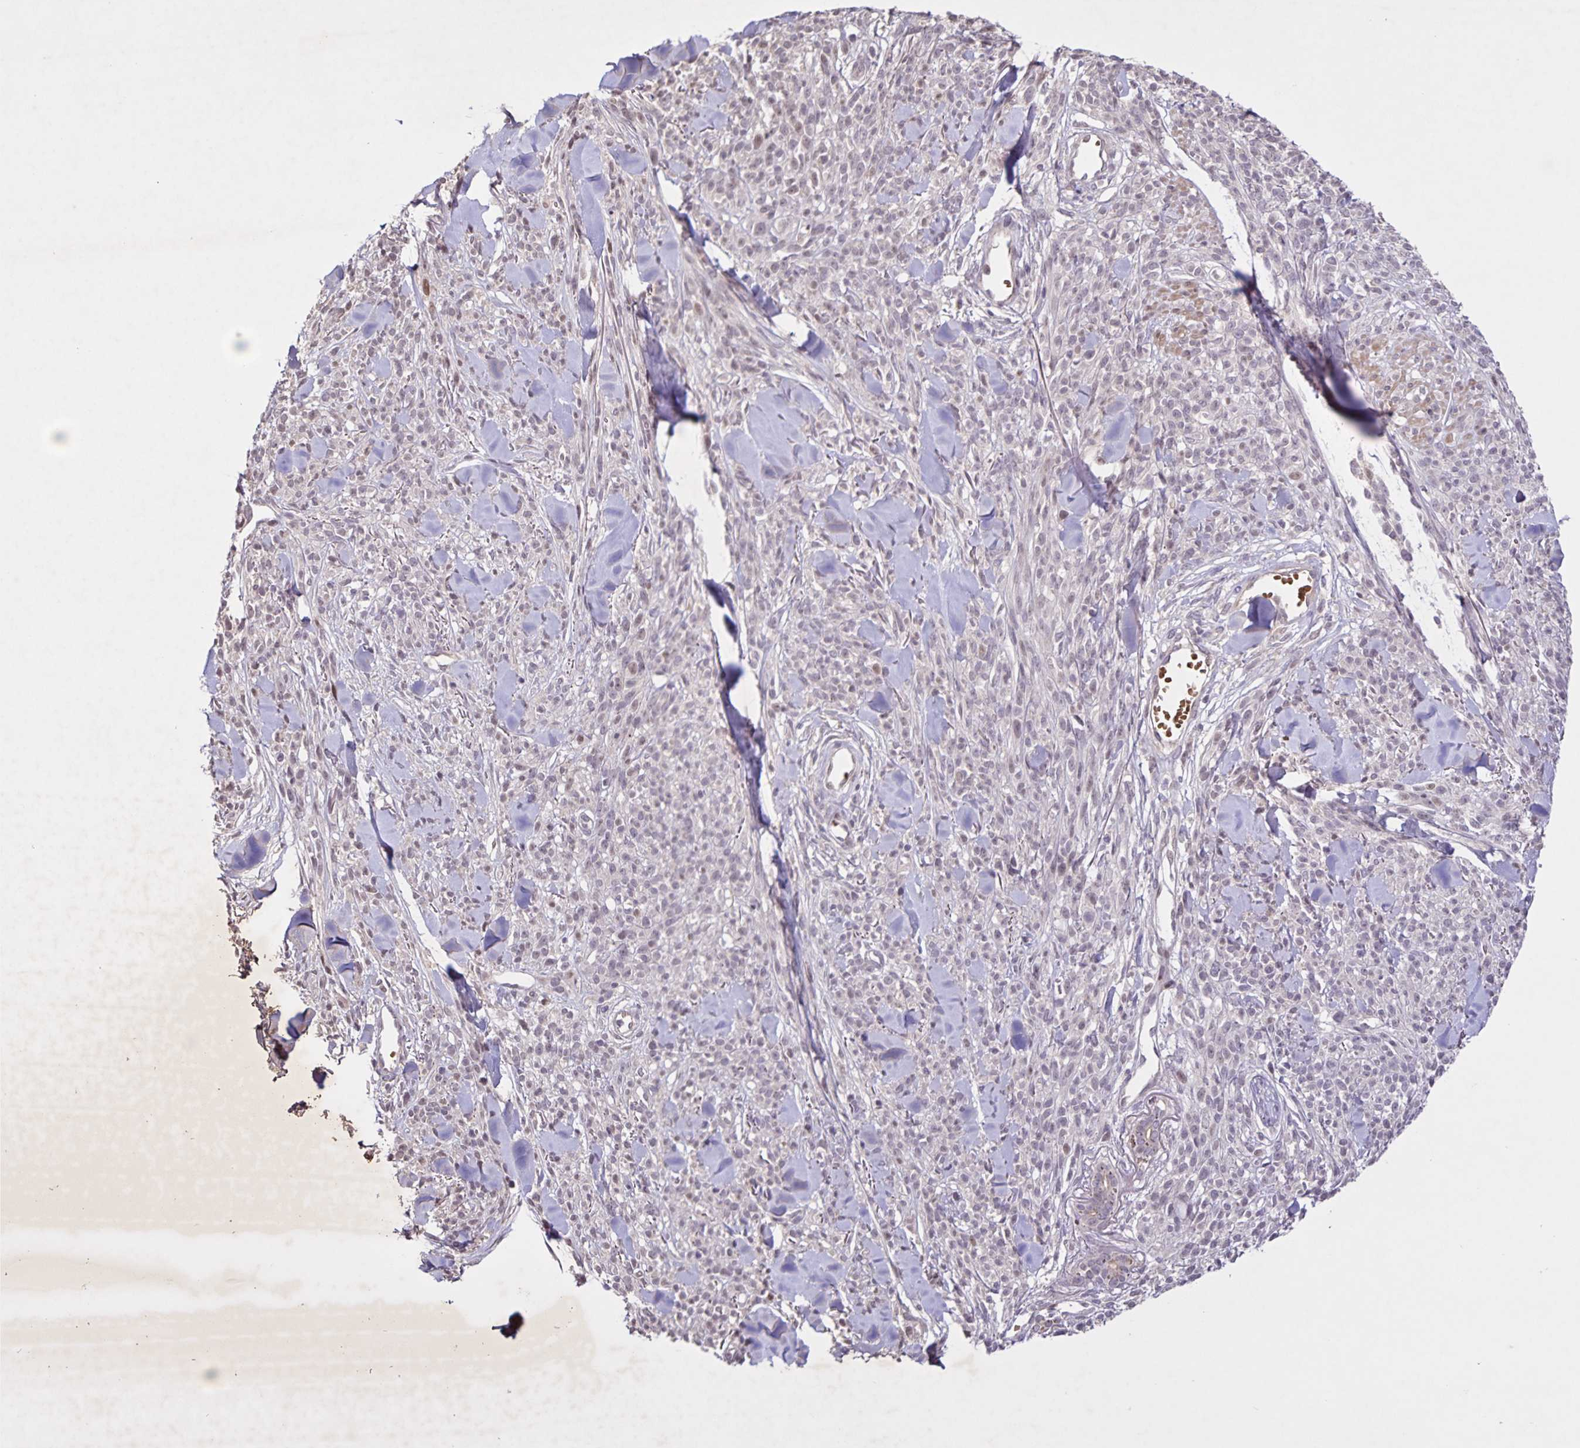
{"staining": {"intensity": "weak", "quantity": "<25%", "location": "nuclear"}, "tissue": "melanoma", "cell_type": "Tumor cells", "image_type": "cancer", "snomed": [{"axis": "morphology", "description": "Malignant melanoma, NOS"}, {"axis": "topography", "description": "Skin"}, {"axis": "topography", "description": "Skin of trunk"}], "caption": "This is an IHC micrograph of melanoma. There is no expression in tumor cells.", "gene": "GDF2", "patient": {"sex": "male", "age": 74}}